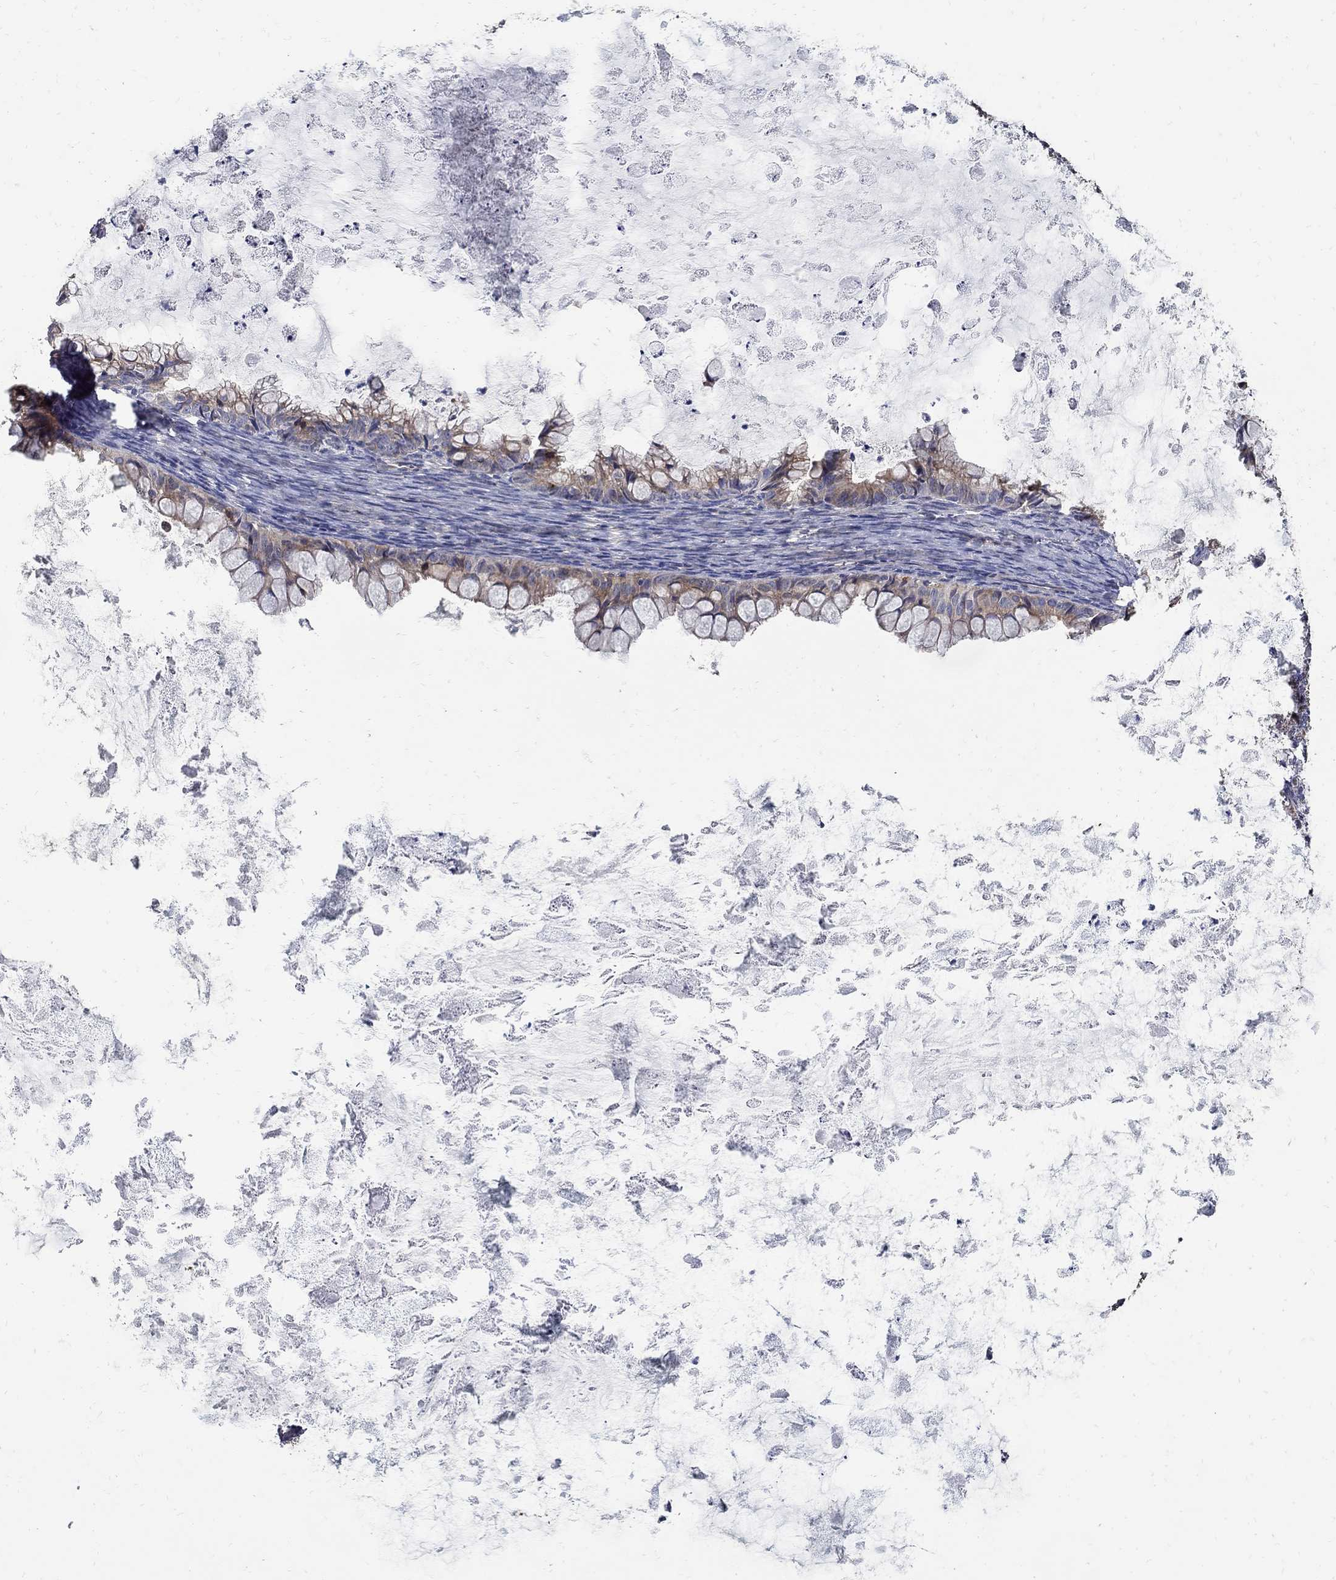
{"staining": {"intensity": "moderate", "quantity": "<25%", "location": "cytoplasmic/membranous"}, "tissue": "ovarian cancer", "cell_type": "Tumor cells", "image_type": "cancer", "snomed": [{"axis": "morphology", "description": "Cystadenocarcinoma, mucinous, NOS"}, {"axis": "topography", "description": "Ovary"}], "caption": "Human ovarian mucinous cystadenocarcinoma stained with a protein marker displays moderate staining in tumor cells.", "gene": "EMILIN3", "patient": {"sex": "female", "age": 35}}